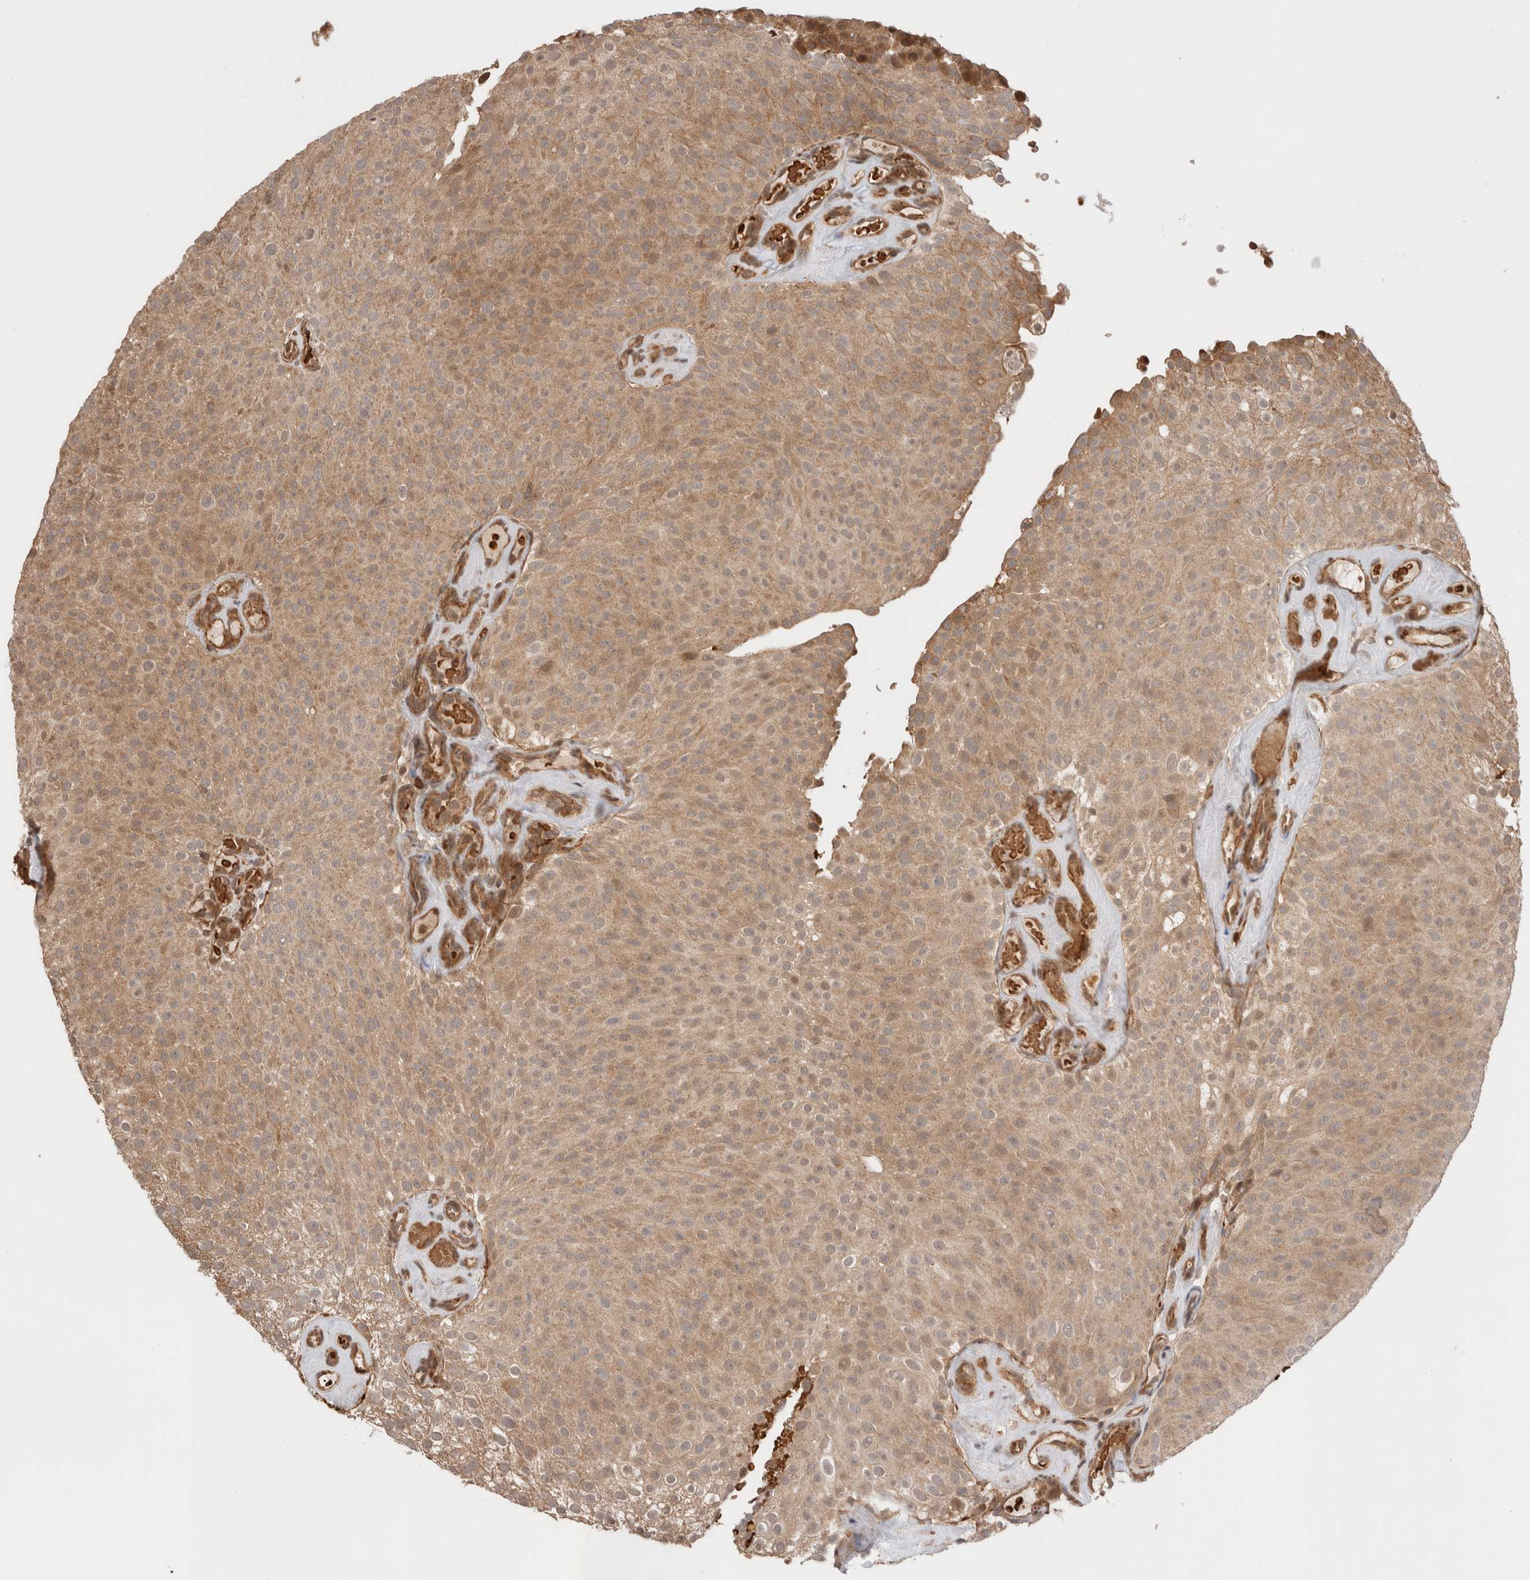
{"staining": {"intensity": "moderate", "quantity": ">75%", "location": "cytoplasmic/membranous"}, "tissue": "urothelial cancer", "cell_type": "Tumor cells", "image_type": "cancer", "snomed": [{"axis": "morphology", "description": "Urothelial carcinoma, Low grade"}, {"axis": "topography", "description": "Urinary bladder"}], "caption": "An immunohistochemistry micrograph of neoplastic tissue is shown. Protein staining in brown highlights moderate cytoplasmic/membranous positivity in urothelial cancer within tumor cells. The protein of interest is stained brown, and the nuclei are stained in blue (DAB IHC with brightfield microscopy, high magnification).", "gene": "ZNF649", "patient": {"sex": "male", "age": 78}}